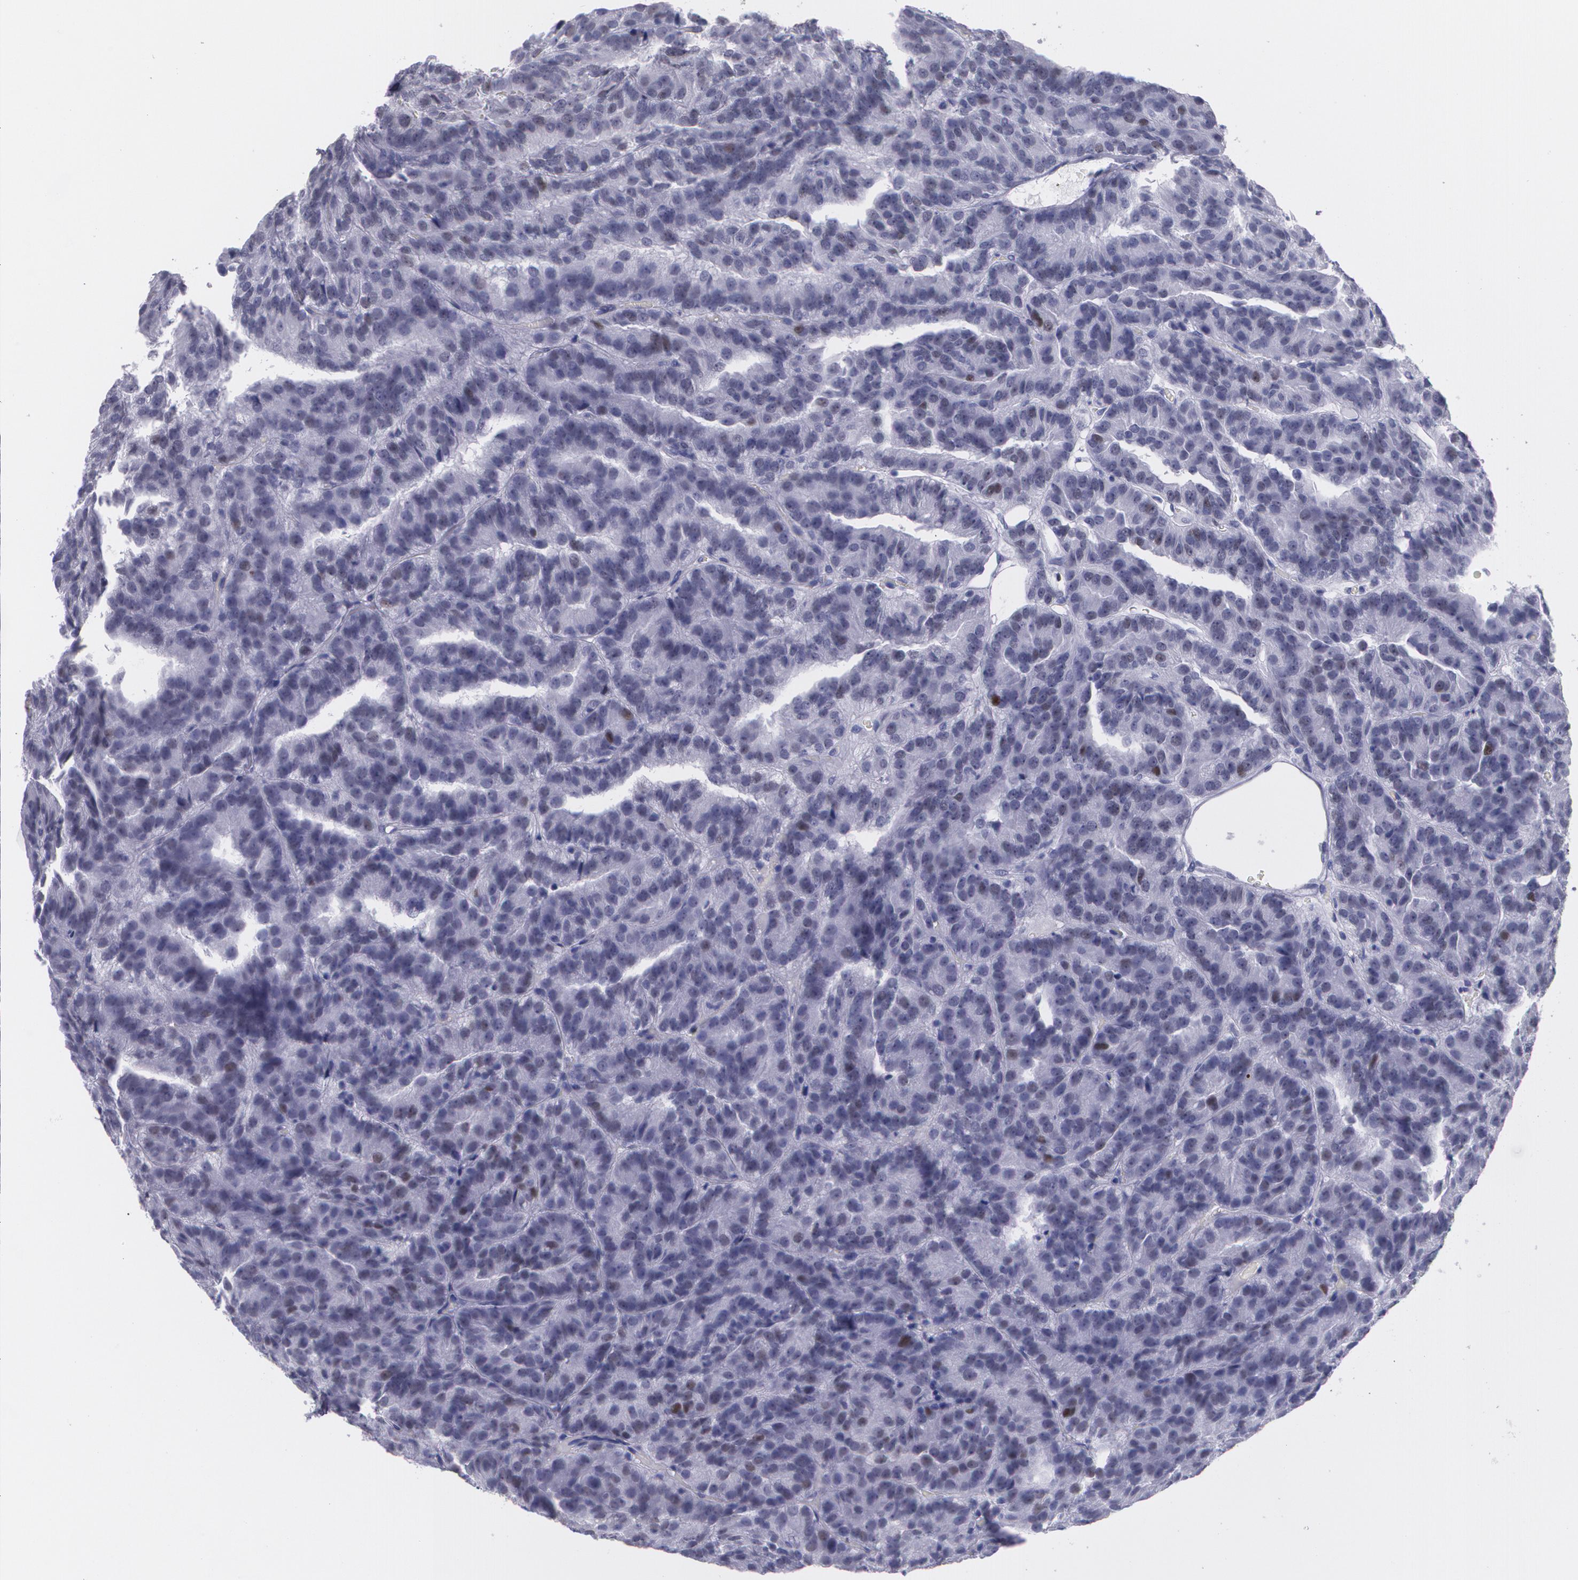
{"staining": {"intensity": "negative", "quantity": "none", "location": "none"}, "tissue": "renal cancer", "cell_type": "Tumor cells", "image_type": "cancer", "snomed": [{"axis": "morphology", "description": "Adenocarcinoma, NOS"}, {"axis": "topography", "description": "Kidney"}], "caption": "Immunohistochemistry photomicrograph of human renal cancer (adenocarcinoma) stained for a protein (brown), which reveals no expression in tumor cells.", "gene": "TP53", "patient": {"sex": "male", "age": 46}}